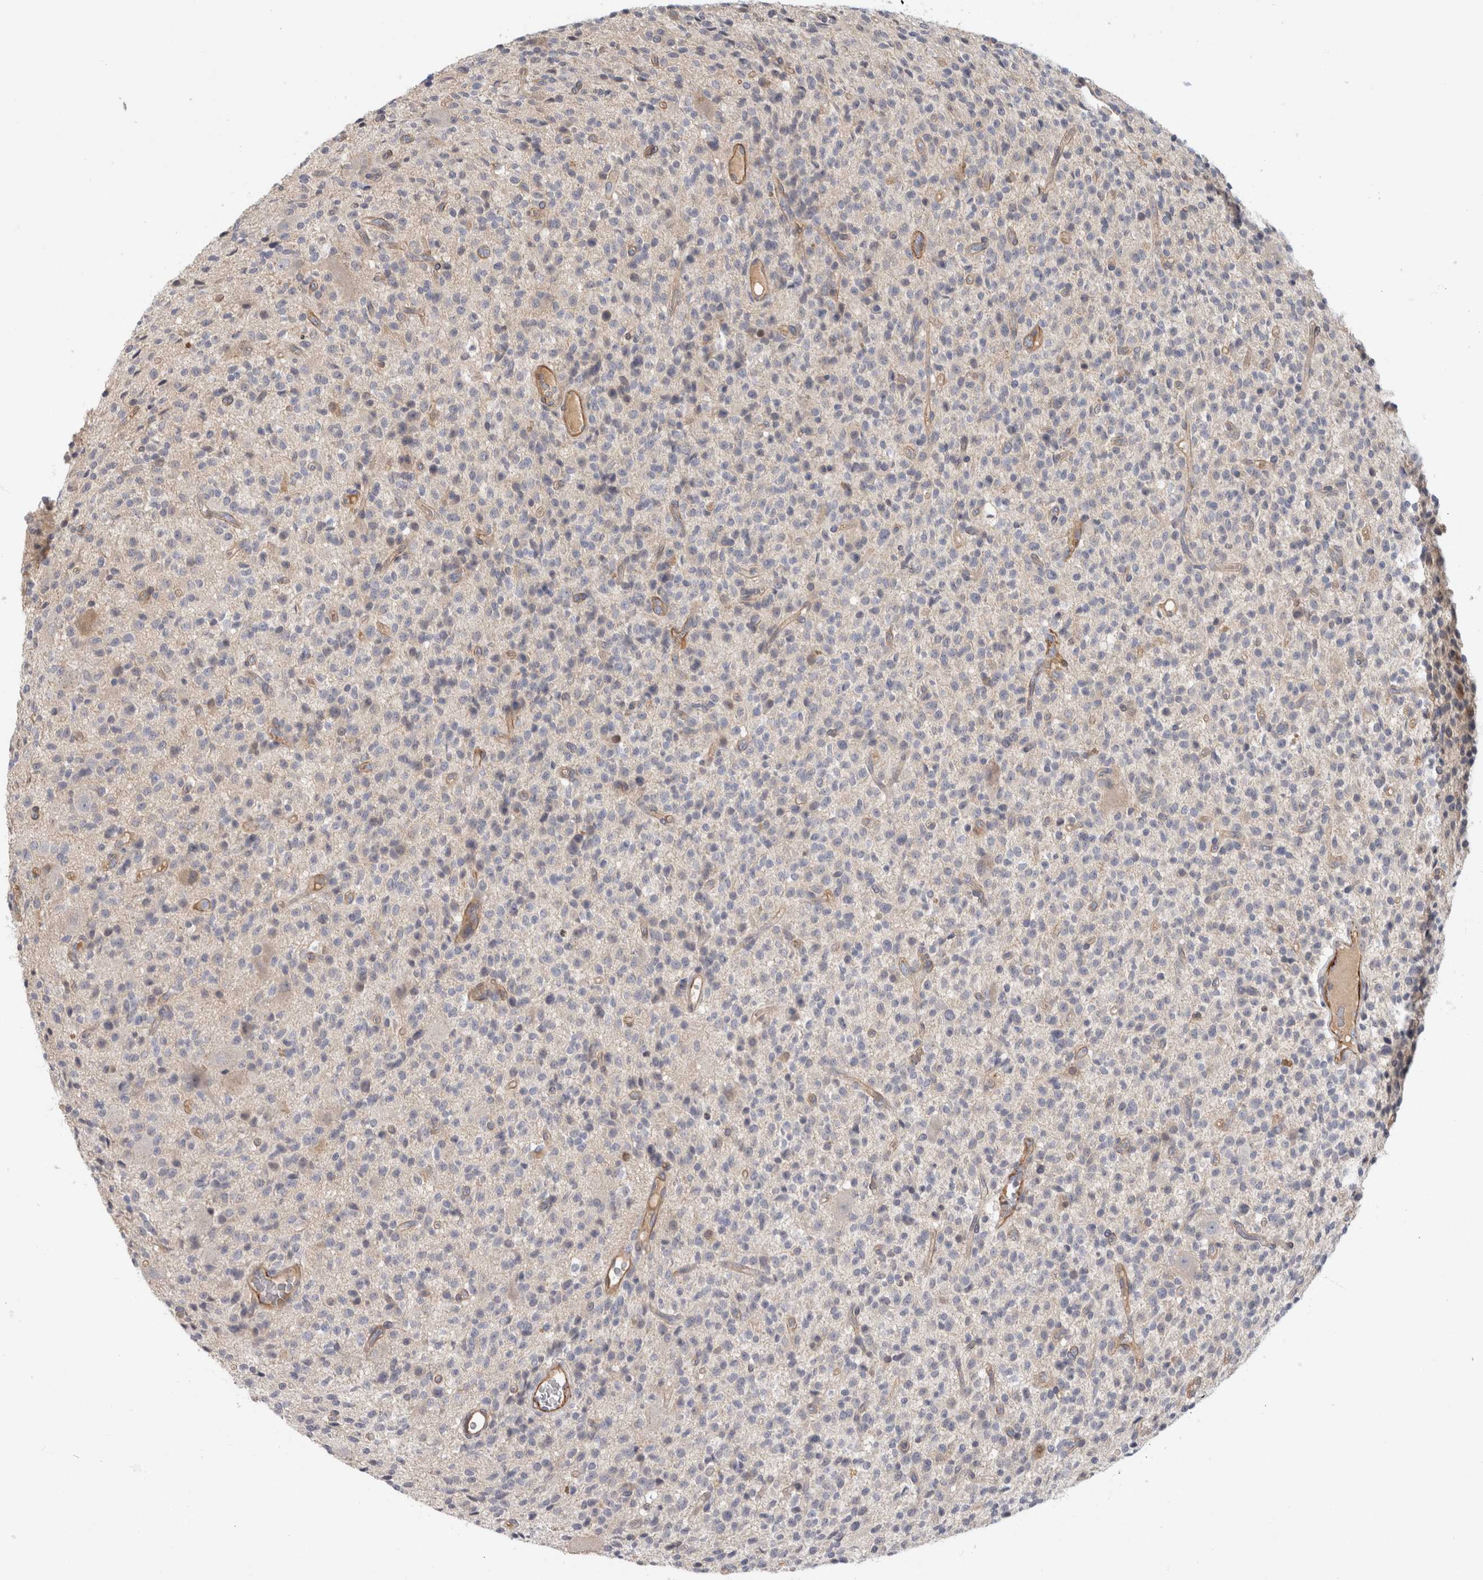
{"staining": {"intensity": "negative", "quantity": "none", "location": "none"}, "tissue": "glioma", "cell_type": "Tumor cells", "image_type": "cancer", "snomed": [{"axis": "morphology", "description": "Glioma, malignant, High grade"}, {"axis": "topography", "description": "Brain"}], "caption": "Malignant glioma (high-grade) was stained to show a protein in brown. There is no significant staining in tumor cells.", "gene": "PGM1", "patient": {"sex": "male", "age": 34}}